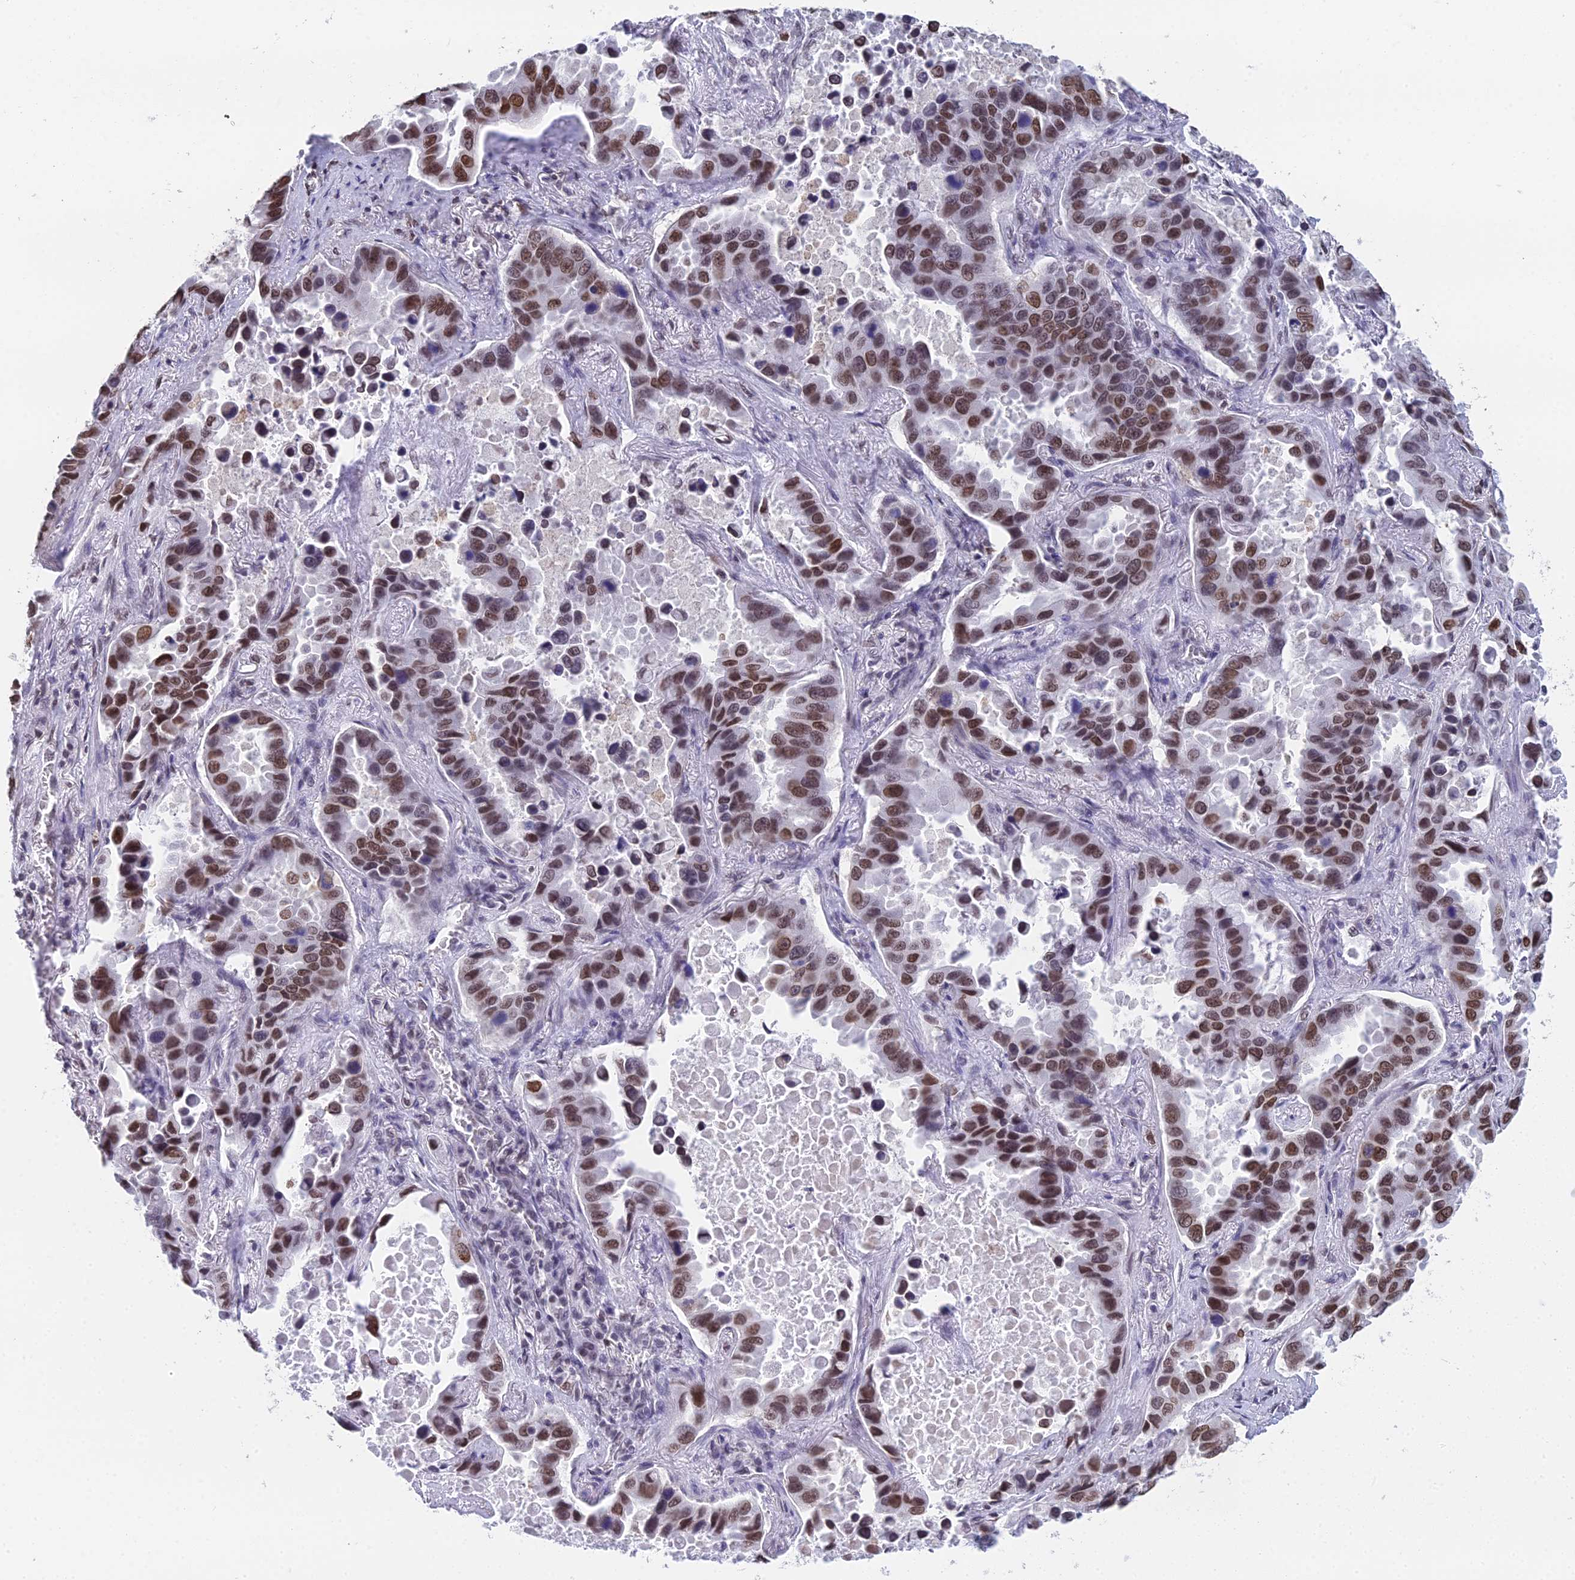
{"staining": {"intensity": "moderate", "quantity": ">75%", "location": "nuclear"}, "tissue": "lung cancer", "cell_type": "Tumor cells", "image_type": "cancer", "snomed": [{"axis": "morphology", "description": "Adenocarcinoma, NOS"}, {"axis": "topography", "description": "Lung"}], "caption": "A brown stain shows moderate nuclear positivity of a protein in human adenocarcinoma (lung) tumor cells. (brown staining indicates protein expression, while blue staining denotes nuclei).", "gene": "CCDC97", "patient": {"sex": "male", "age": 64}}